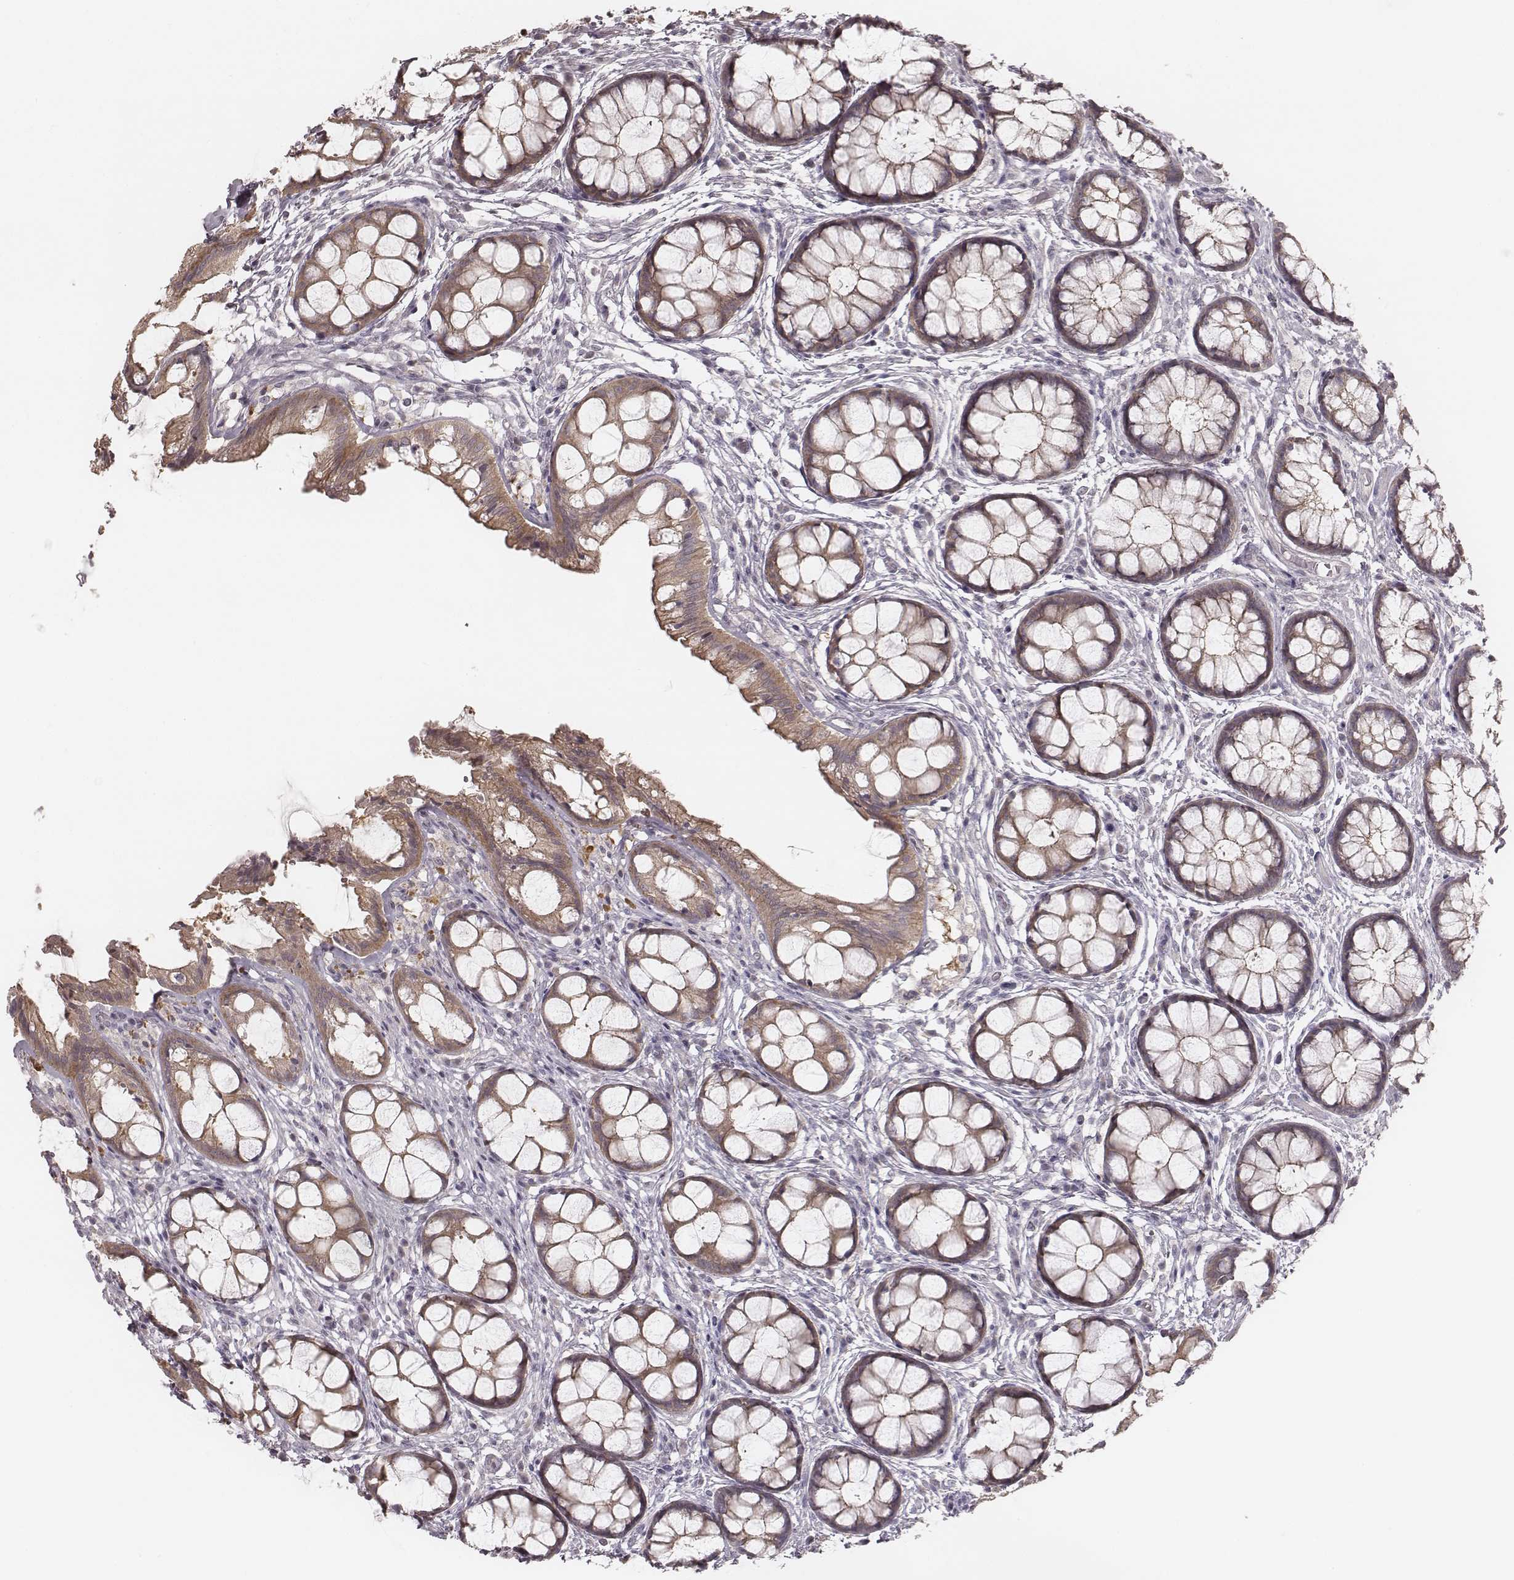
{"staining": {"intensity": "weak", "quantity": ">75%", "location": "cytoplasmic/membranous"}, "tissue": "rectum", "cell_type": "Glandular cells", "image_type": "normal", "snomed": [{"axis": "morphology", "description": "Normal tissue, NOS"}, {"axis": "topography", "description": "Rectum"}], "caption": "An image showing weak cytoplasmic/membranous staining in about >75% of glandular cells in benign rectum, as visualized by brown immunohistochemical staining.", "gene": "TDRD5", "patient": {"sex": "female", "age": 62}}